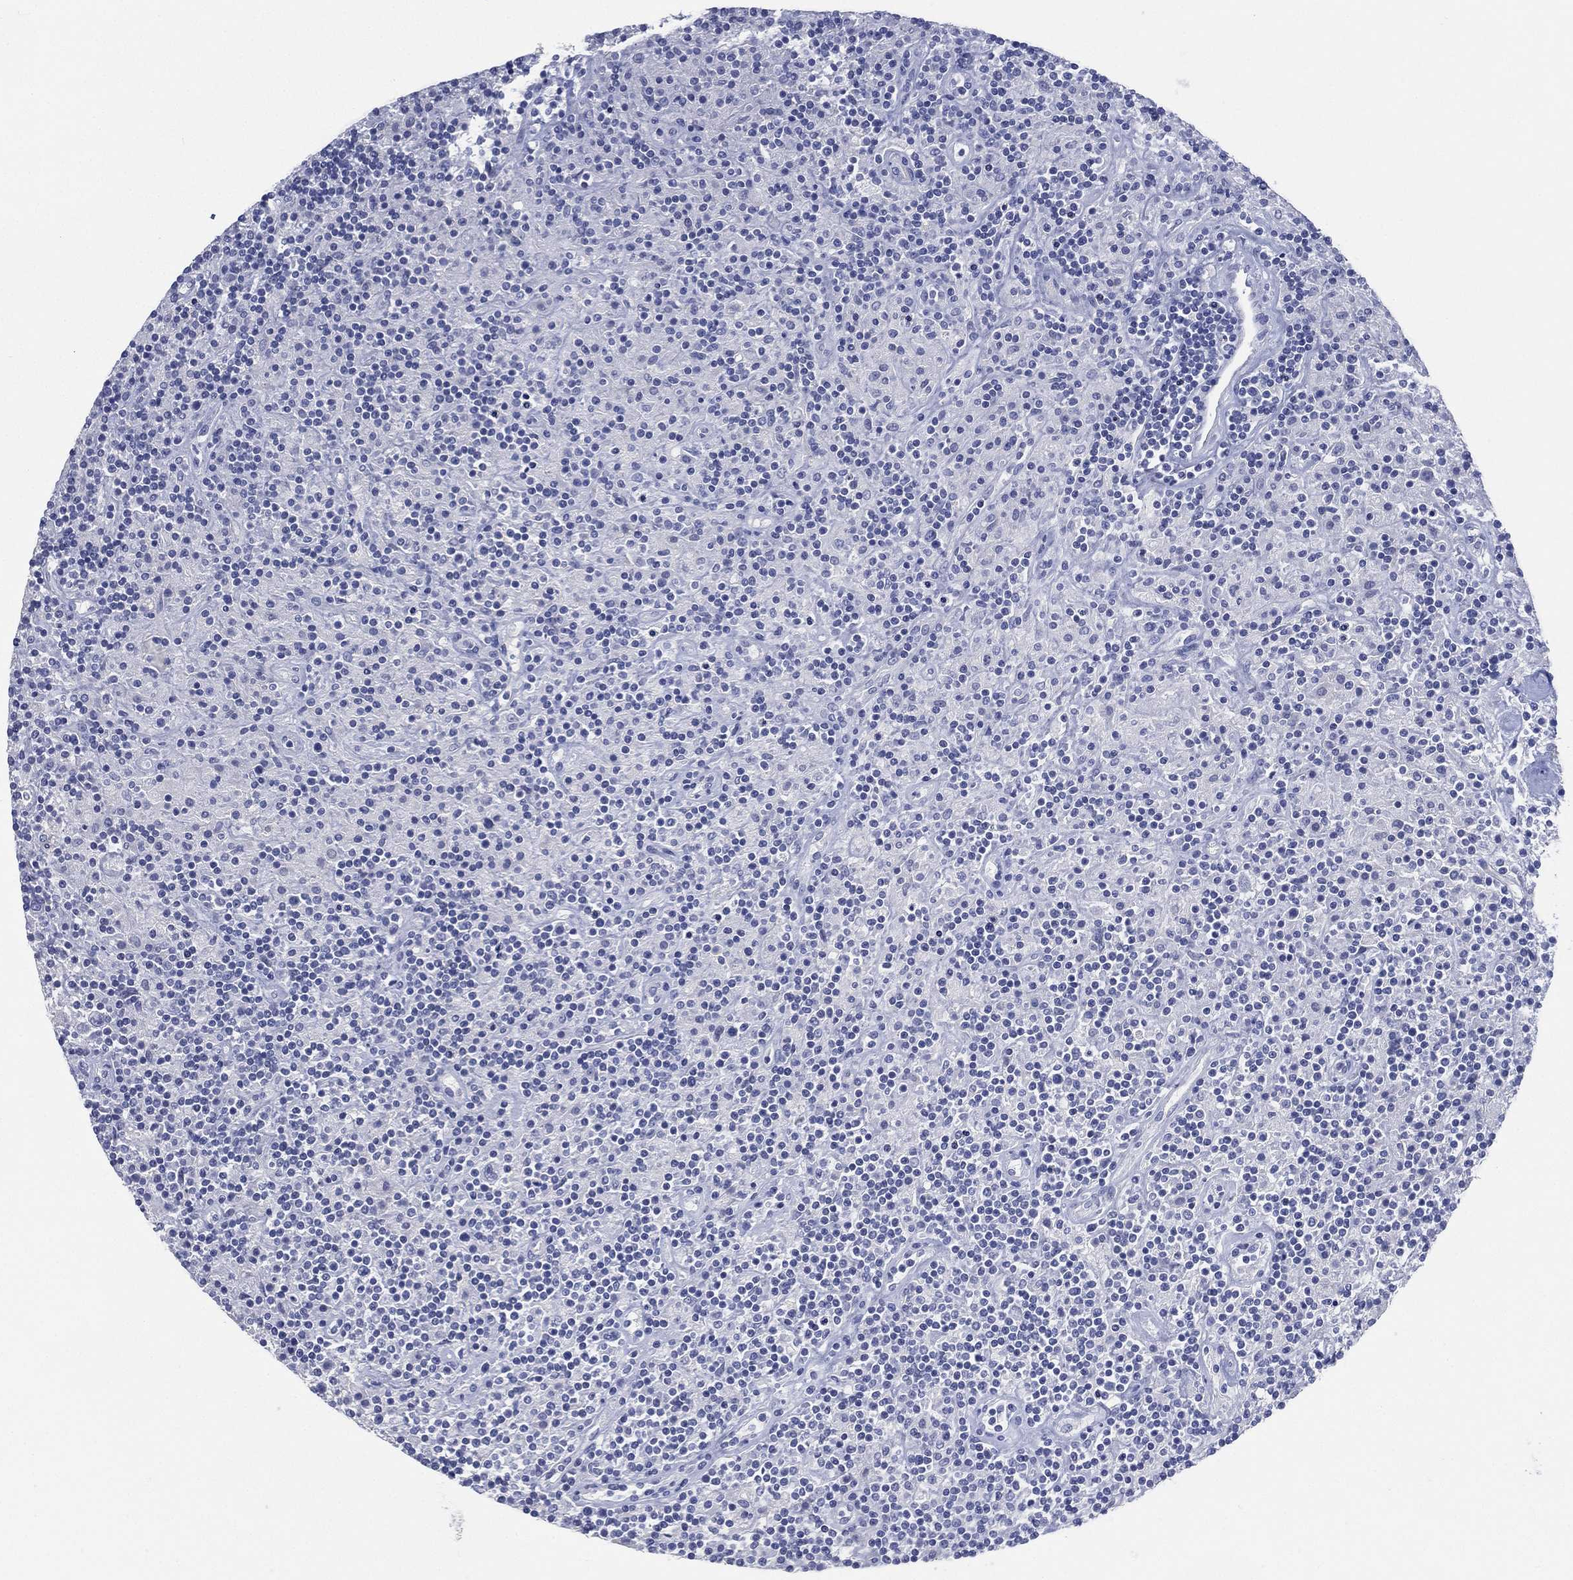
{"staining": {"intensity": "negative", "quantity": "none", "location": "none"}, "tissue": "lymphoma", "cell_type": "Tumor cells", "image_type": "cancer", "snomed": [{"axis": "morphology", "description": "Hodgkin's disease, NOS"}, {"axis": "topography", "description": "Lymph node"}], "caption": "An IHC histopathology image of Hodgkin's disease is shown. There is no staining in tumor cells of Hodgkin's disease.", "gene": "FMO1", "patient": {"sex": "male", "age": 70}}